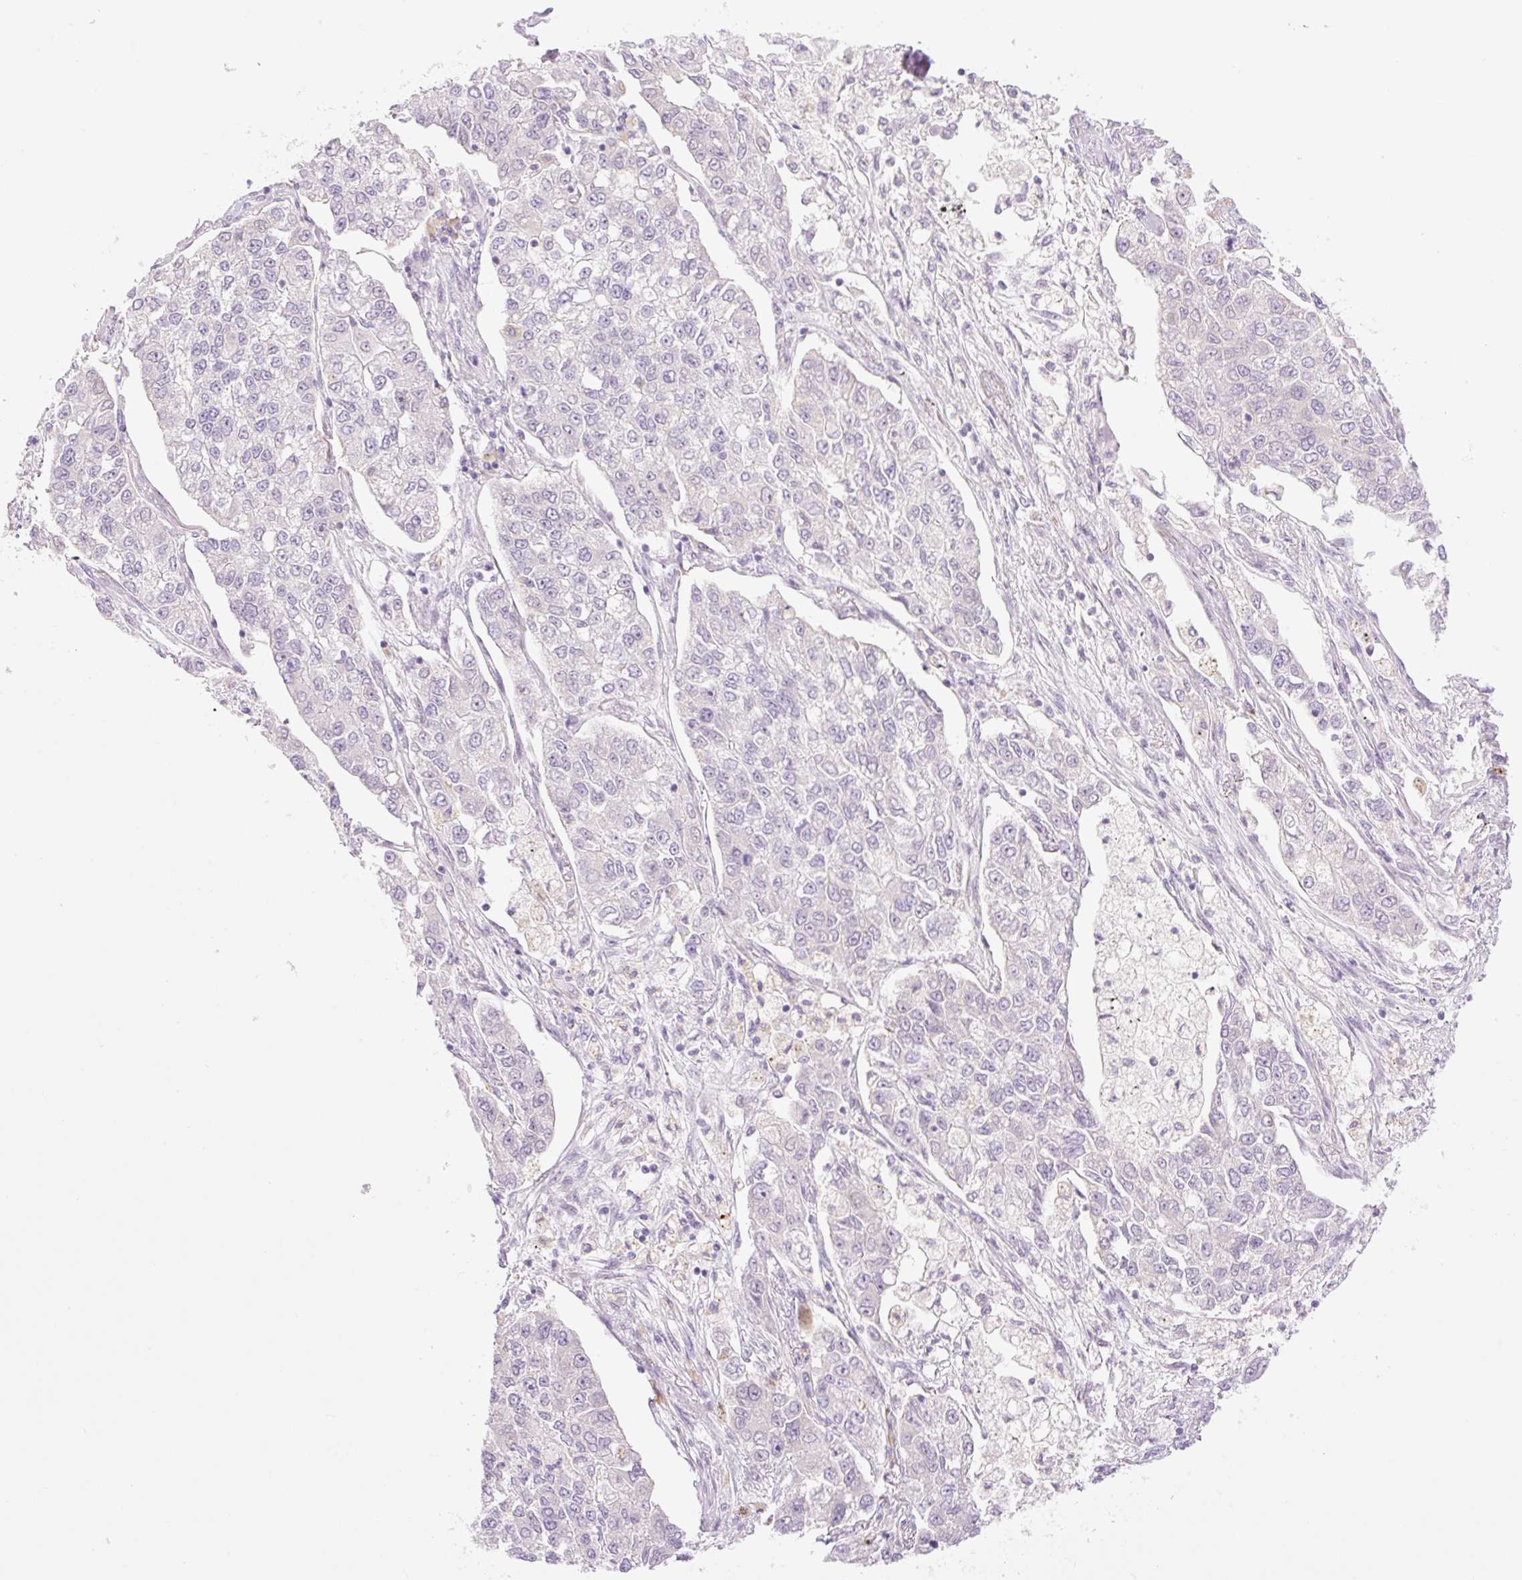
{"staining": {"intensity": "negative", "quantity": "none", "location": "none"}, "tissue": "lung cancer", "cell_type": "Tumor cells", "image_type": "cancer", "snomed": [{"axis": "morphology", "description": "Adenocarcinoma, NOS"}, {"axis": "topography", "description": "Lung"}], "caption": "Immunohistochemistry (IHC) photomicrograph of neoplastic tissue: lung cancer stained with DAB shows no significant protein staining in tumor cells. (Stains: DAB (3,3'-diaminobenzidine) immunohistochemistry with hematoxylin counter stain, Microscopy: brightfield microscopy at high magnification).", "gene": "SPRYD4", "patient": {"sex": "male", "age": 49}}